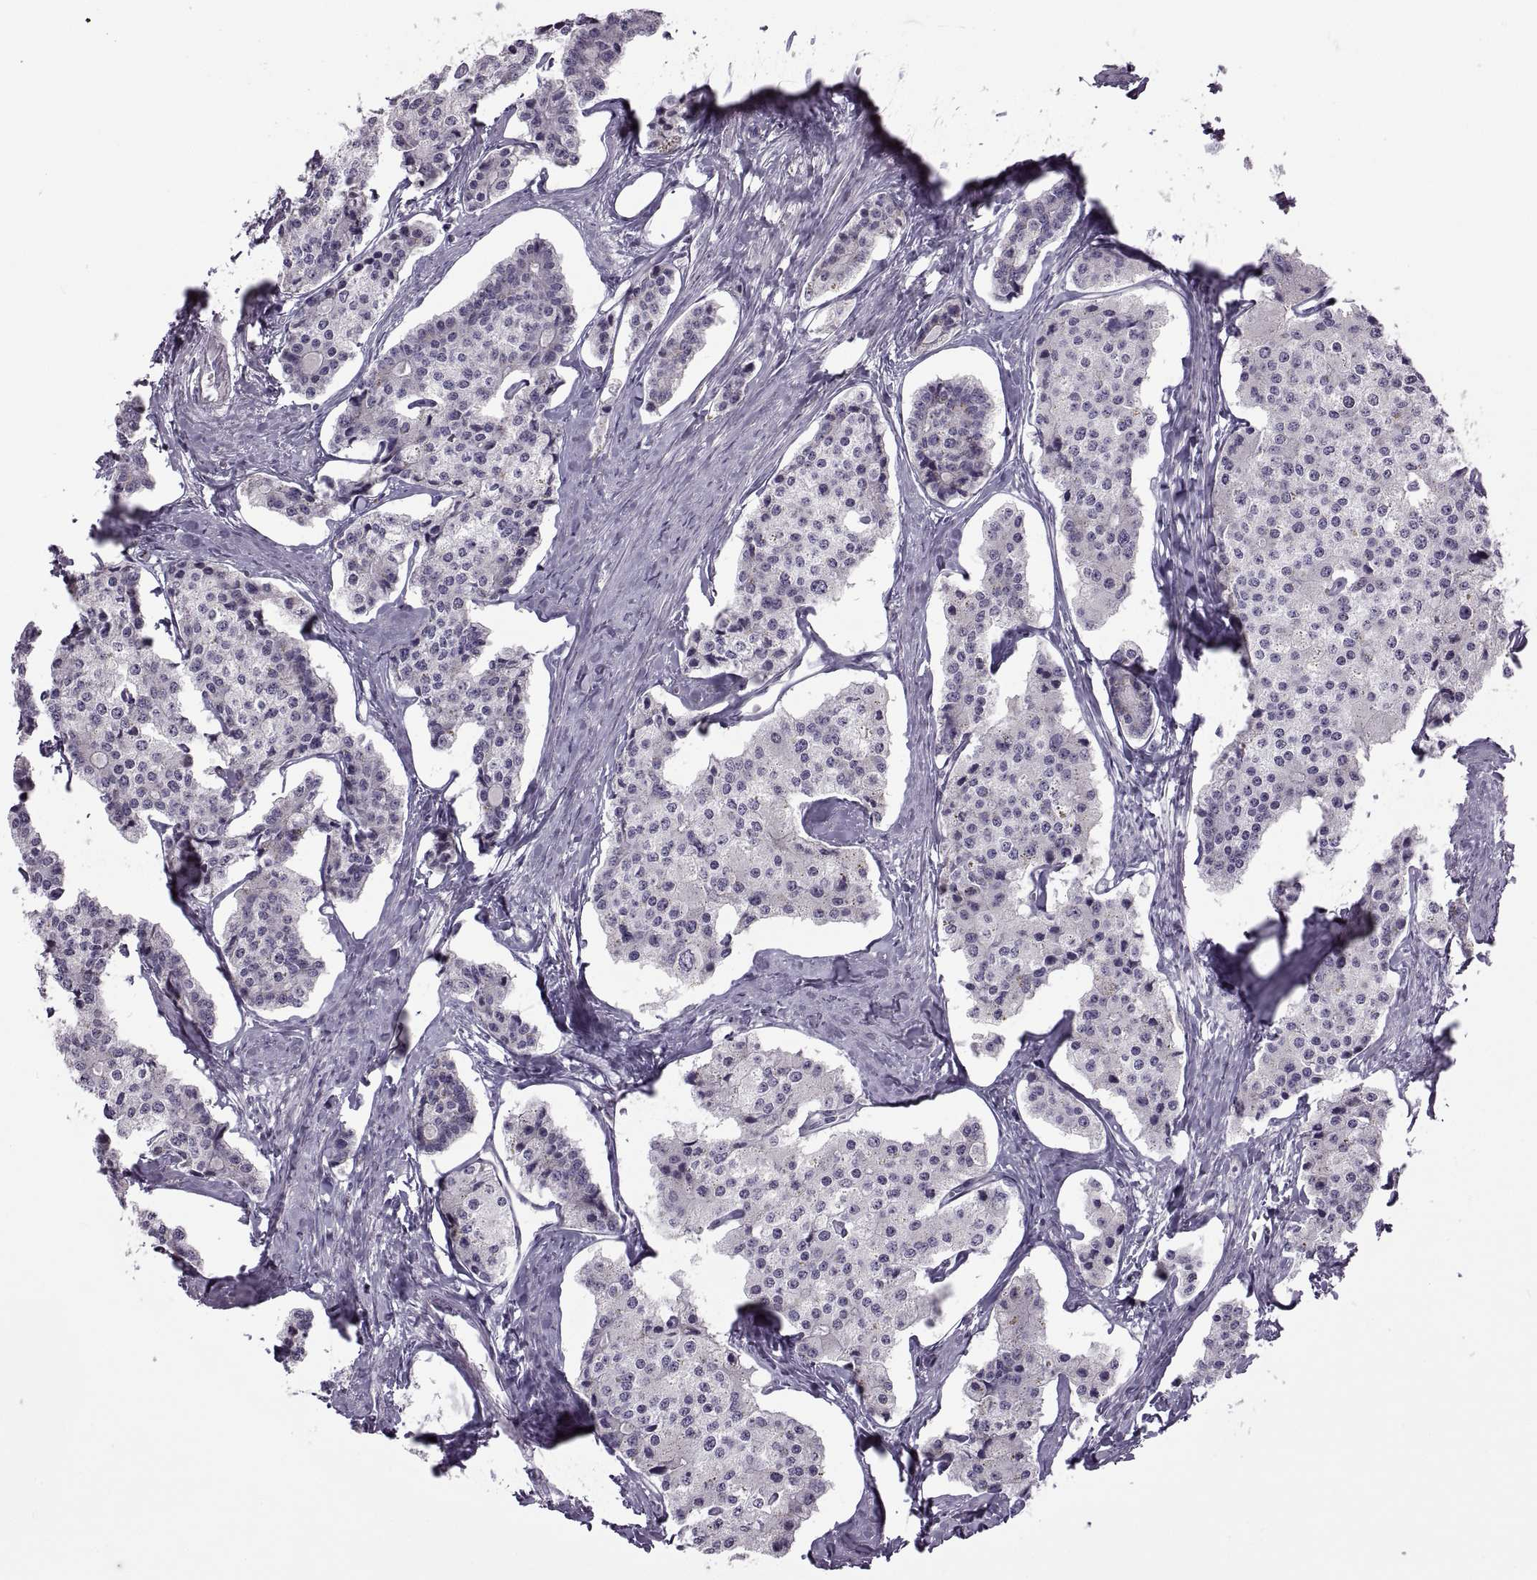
{"staining": {"intensity": "negative", "quantity": "none", "location": "none"}, "tissue": "carcinoid", "cell_type": "Tumor cells", "image_type": "cancer", "snomed": [{"axis": "morphology", "description": "Carcinoid, malignant, NOS"}, {"axis": "topography", "description": "Small intestine"}], "caption": "The micrograph shows no staining of tumor cells in carcinoid. (DAB (3,3'-diaminobenzidine) immunohistochemistry with hematoxylin counter stain).", "gene": "RSPH6A", "patient": {"sex": "female", "age": 65}}